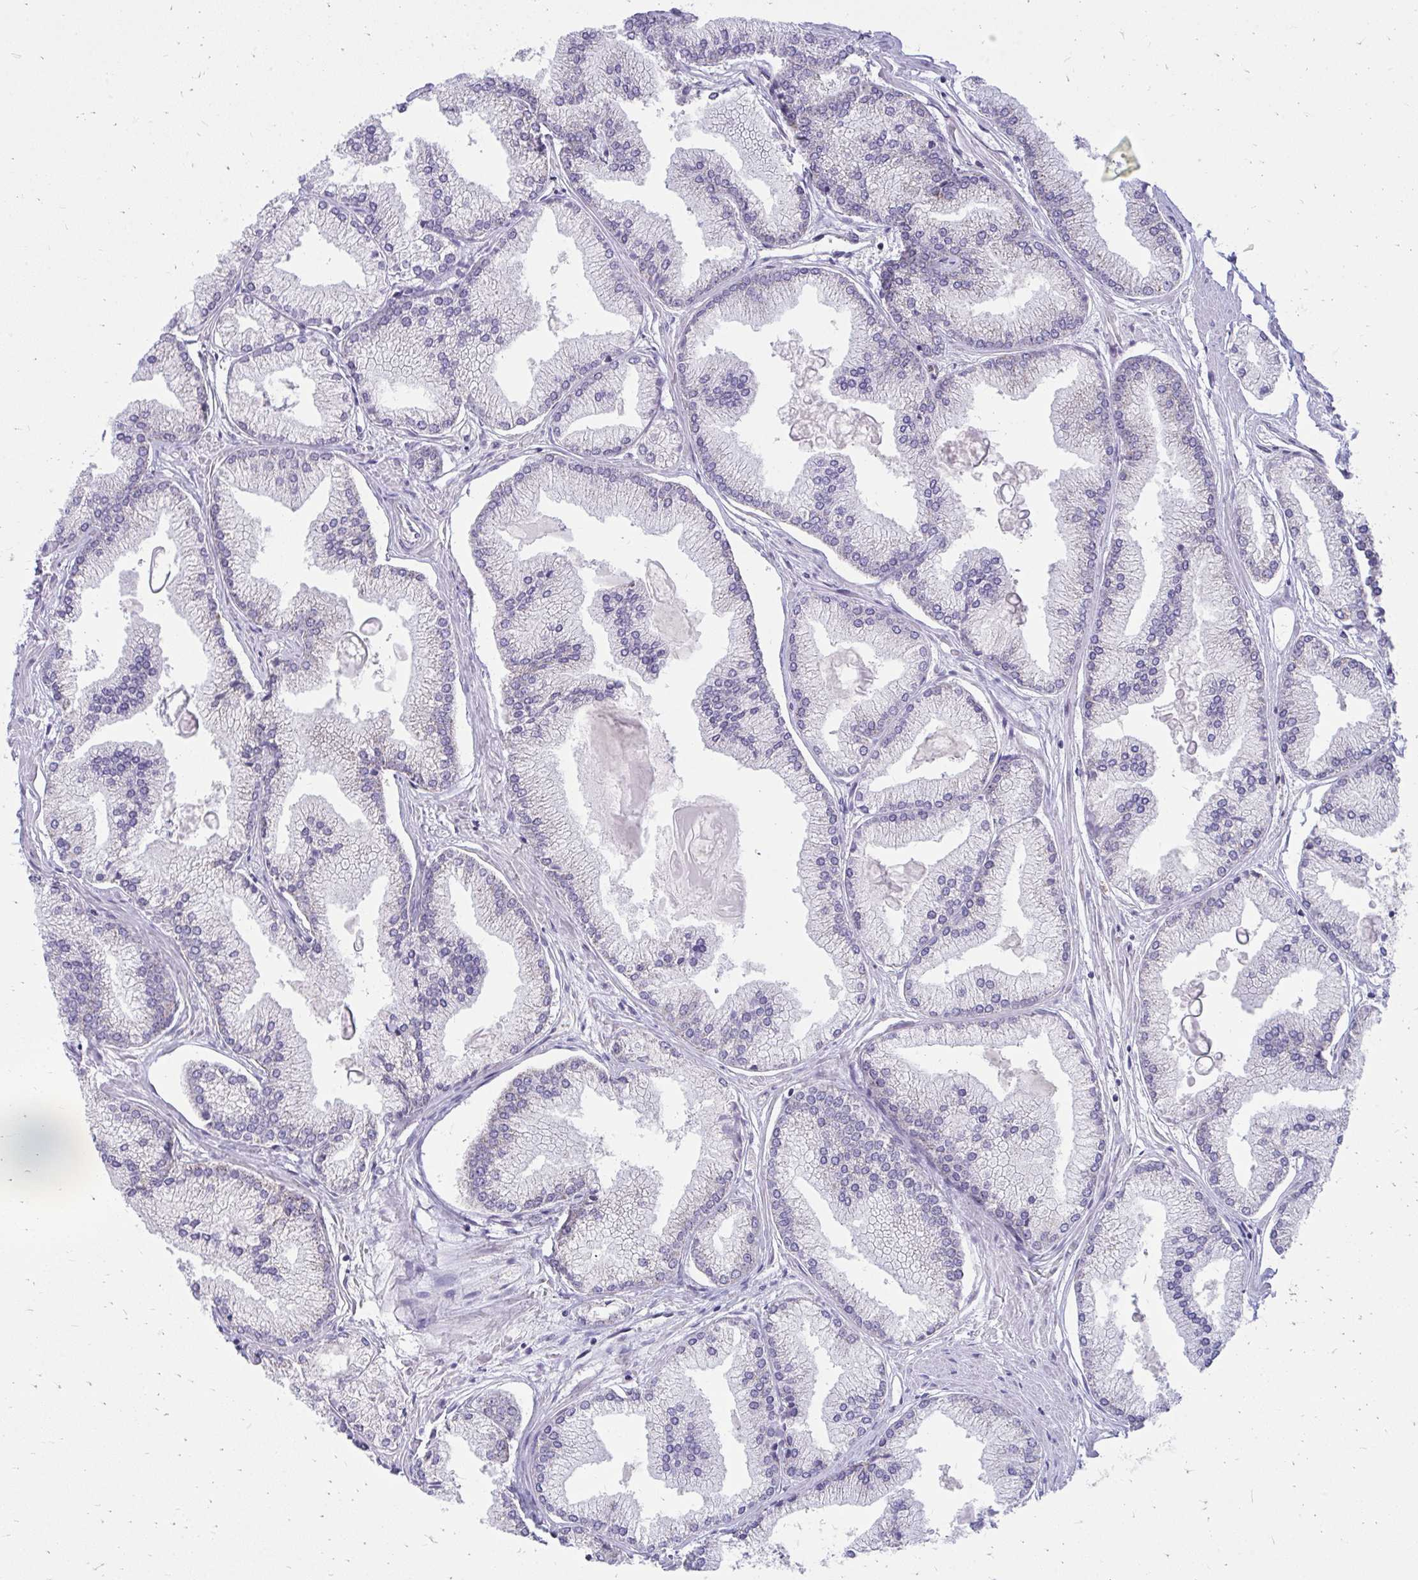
{"staining": {"intensity": "negative", "quantity": "none", "location": "none"}, "tissue": "prostate cancer", "cell_type": "Tumor cells", "image_type": "cancer", "snomed": [{"axis": "morphology", "description": "Adenocarcinoma, High grade"}, {"axis": "topography", "description": "Prostate"}], "caption": "DAB (3,3'-diaminobenzidine) immunohistochemical staining of high-grade adenocarcinoma (prostate) shows no significant positivity in tumor cells.", "gene": "ASAP1", "patient": {"sex": "male", "age": 68}}